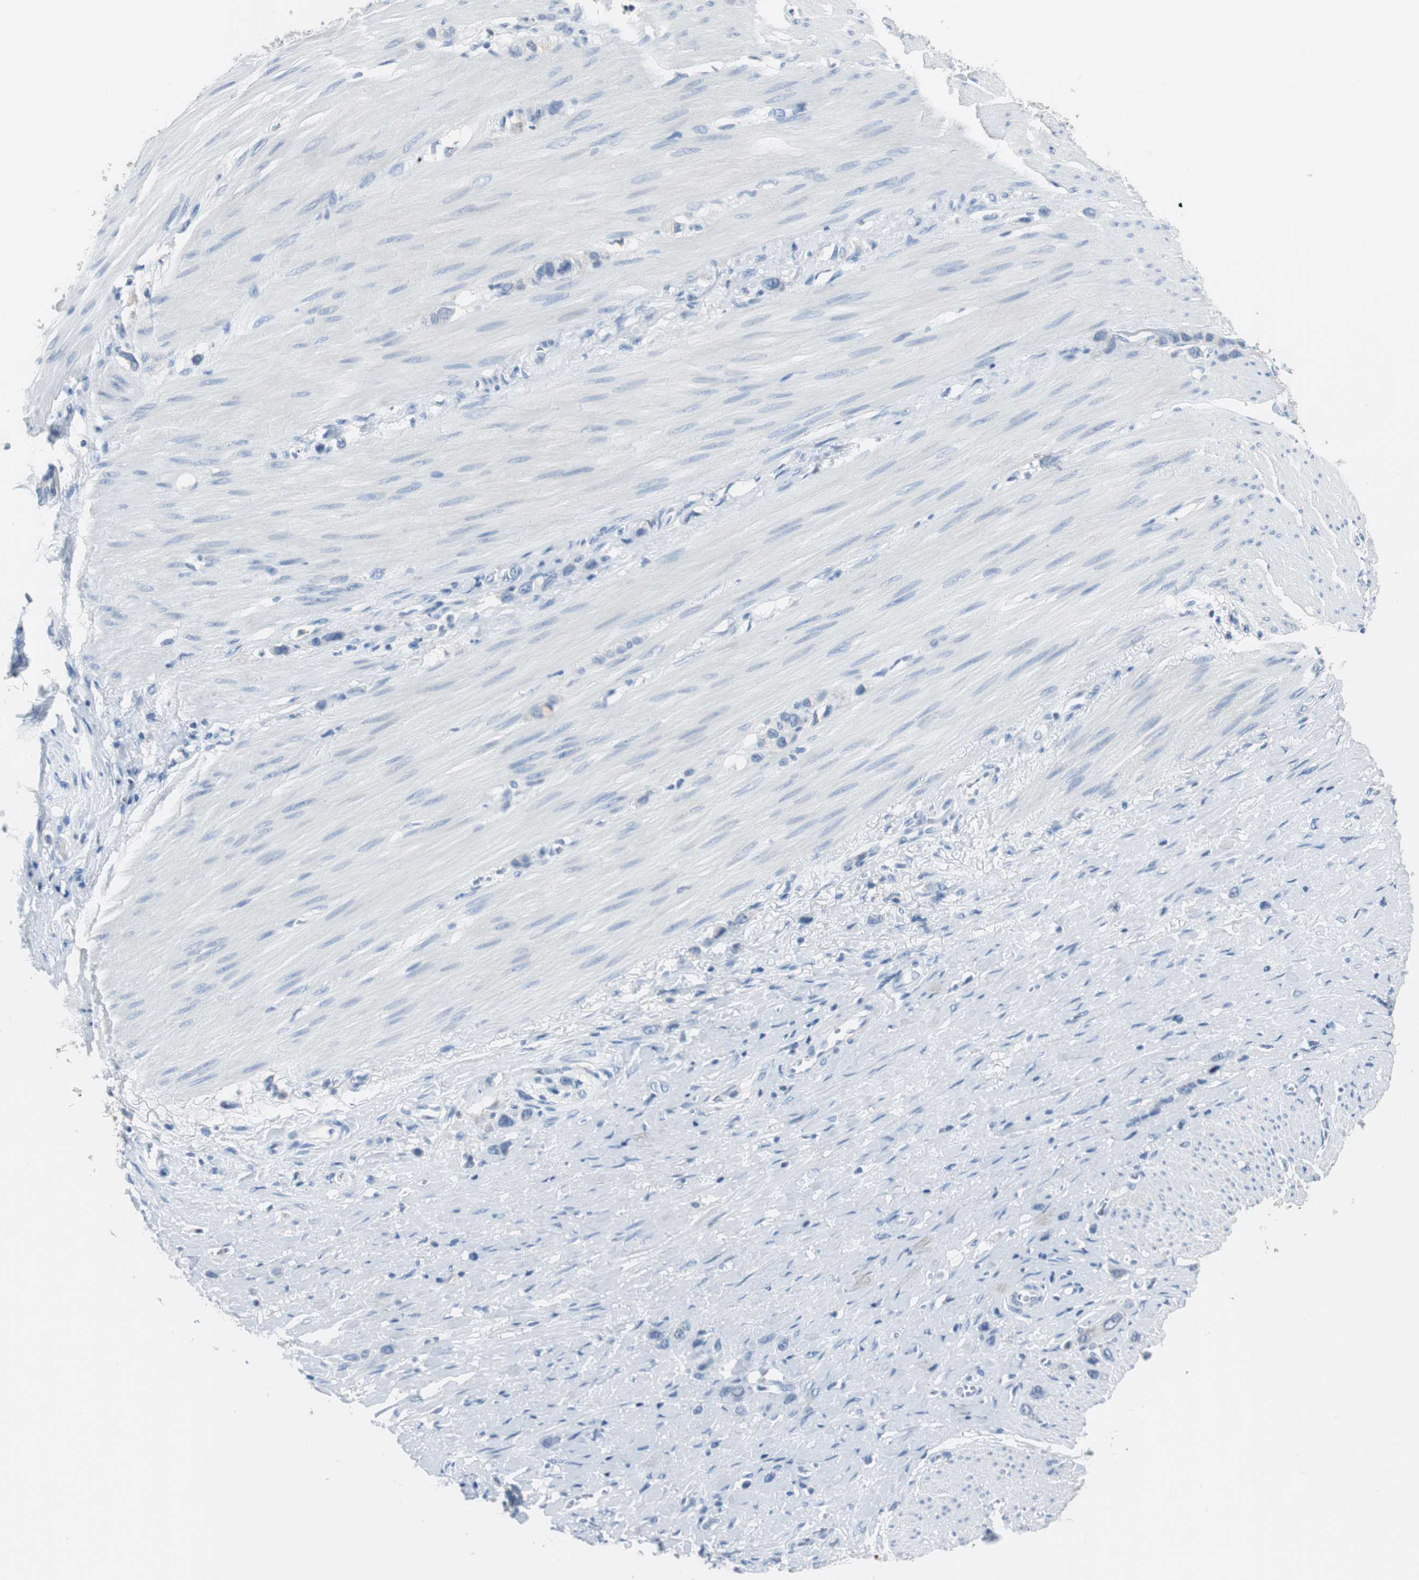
{"staining": {"intensity": "negative", "quantity": "none", "location": "none"}, "tissue": "stomach cancer", "cell_type": "Tumor cells", "image_type": "cancer", "snomed": [{"axis": "morphology", "description": "Normal tissue, NOS"}, {"axis": "morphology", "description": "Adenocarcinoma, NOS"}, {"axis": "morphology", "description": "Adenocarcinoma, High grade"}, {"axis": "topography", "description": "Stomach, upper"}, {"axis": "topography", "description": "Stomach"}], "caption": "The image shows no staining of tumor cells in adenocarcinoma (stomach).", "gene": "FBP1", "patient": {"sex": "female", "age": 65}}